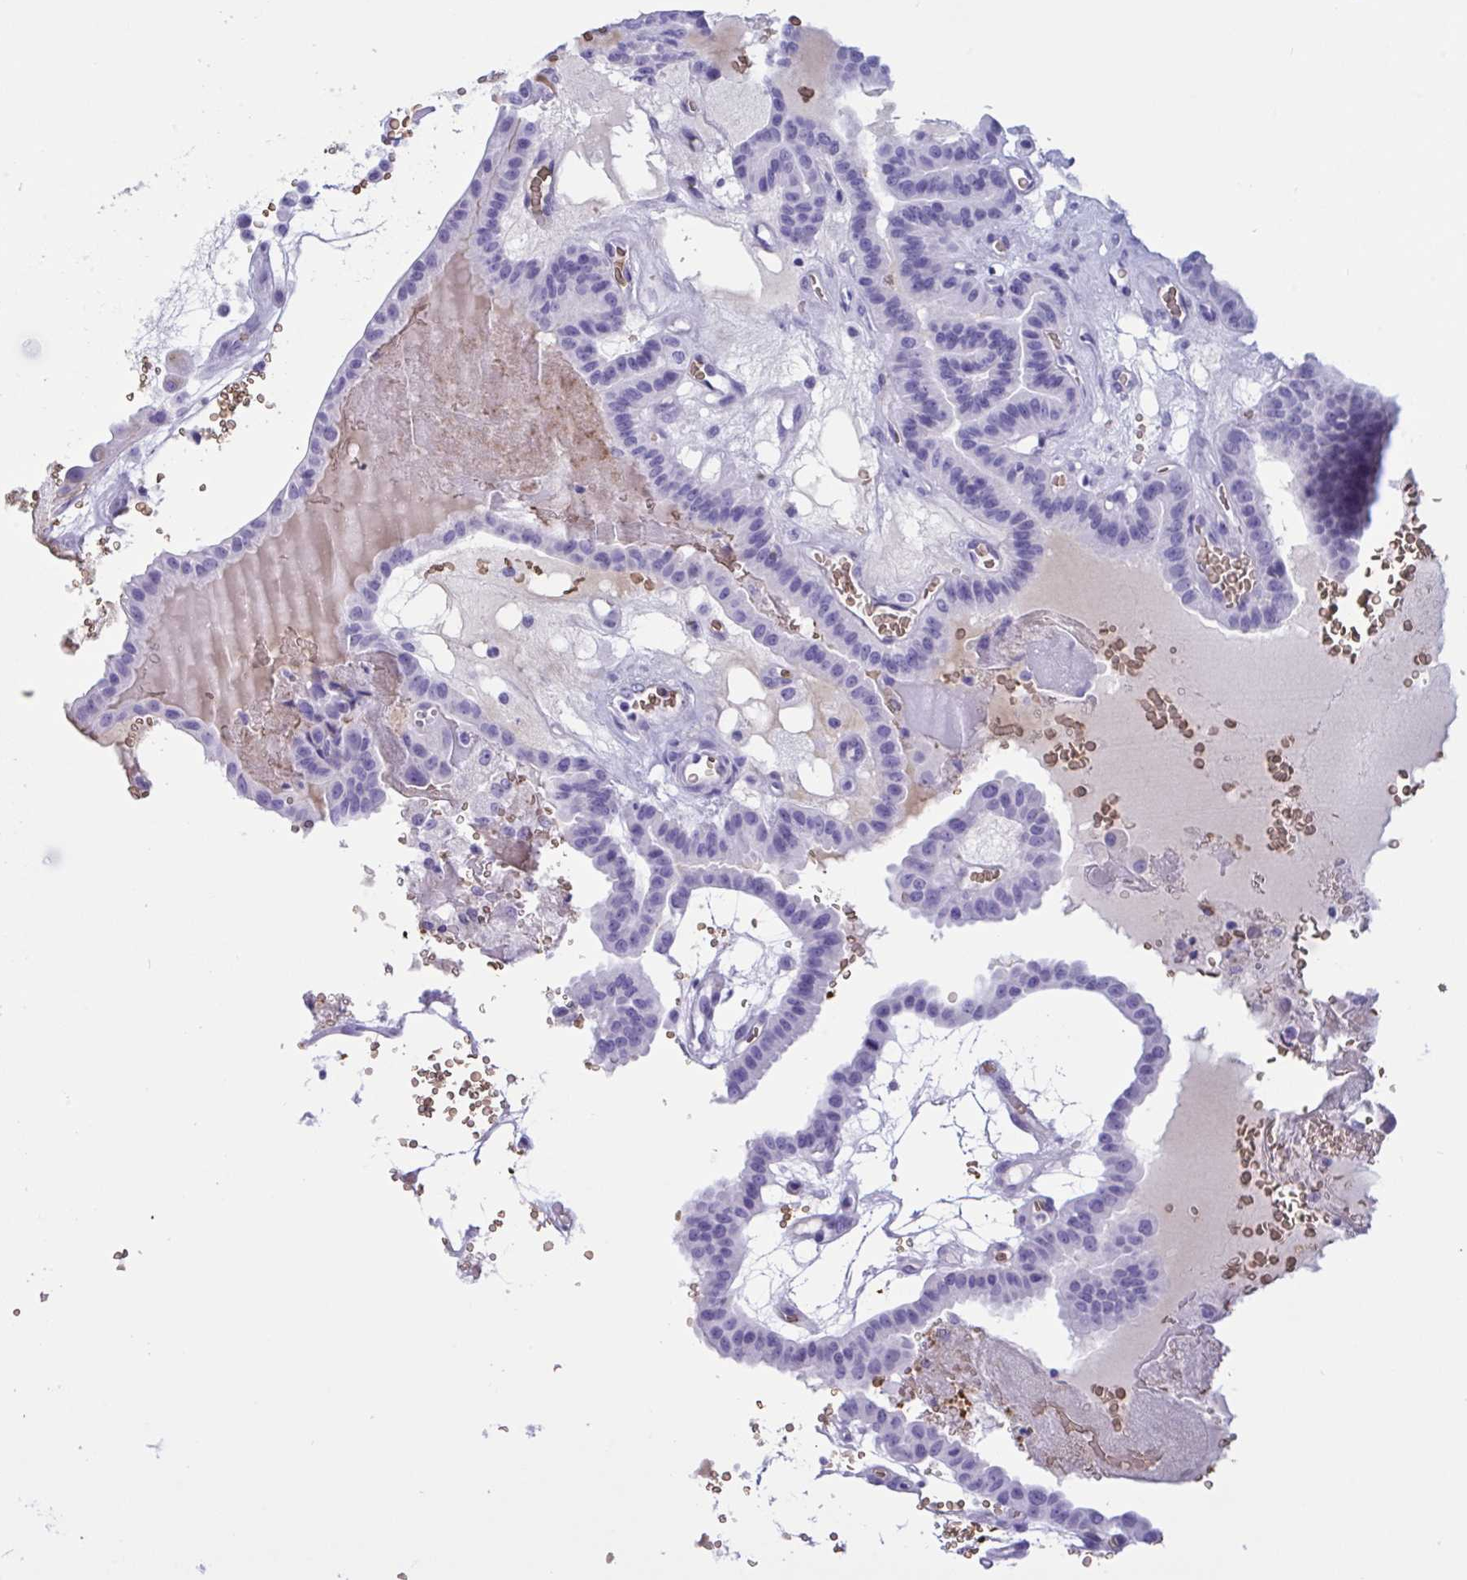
{"staining": {"intensity": "negative", "quantity": "none", "location": "none"}, "tissue": "thyroid cancer", "cell_type": "Tumor cells", "image_type": "cancer", "snomed": [{"axis": "morphology", "description": "Papillary adenocarcinoma, NOS"}, {"axis": "topography", "description": "Thyroid gland"}], "caption": "High magnification brightfield microscopy of thyroid papillary adenocarcinoma stained with DAB (3,3'-diaminobenzidine) (brown) and counterstained with hematoxylin (blue): tumor cells show no significant staining. (Stains: DAB IHC with hematoxylin counter stain, Microscopy: brightfield microscopy at high magnification).", "gene": "SLC2A1", "patient": {"sex": "male", "age": 87}}